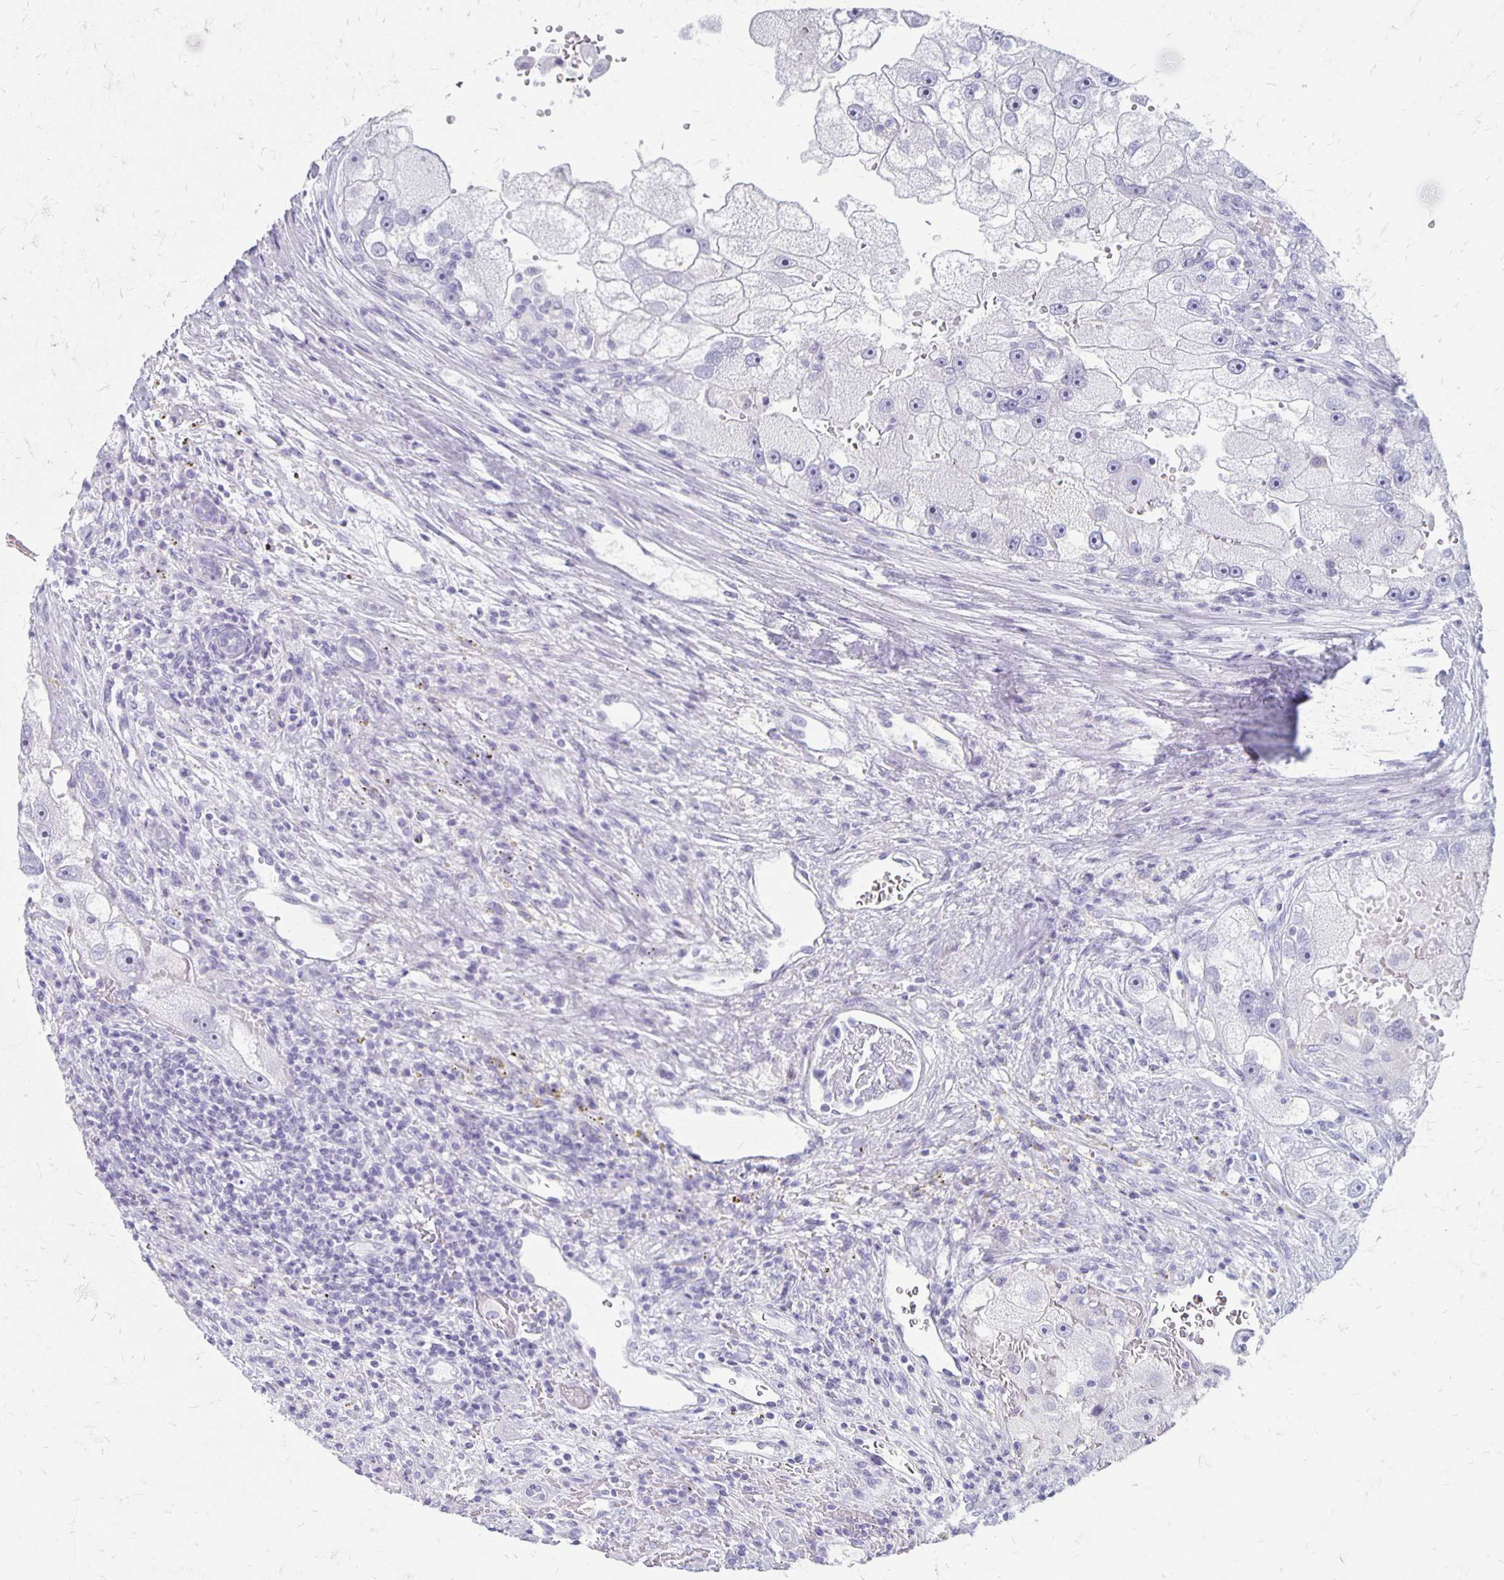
{"staining": {"intensity": "negative", "quantity": "none", "location": "none"}, "tissue": "renal cancer", "cell_type": "Tumor cells", "image_type": "cancer", "snomed": [{"axis": "morphology", "description": "Adenocarcinoma, NOS"}, {"axis": "topography", "description": "Kidney"}], "caption": "Immunohistochemistry (IHC) micrograph of renal cancer stained for a protein (brown), which exhibits no expression in tumor cells. (DAB immunohistochemistry with hematoxylin counter stain).", "gene": "MAGEC2", "patient": {"sex": "male", "age": 63}}